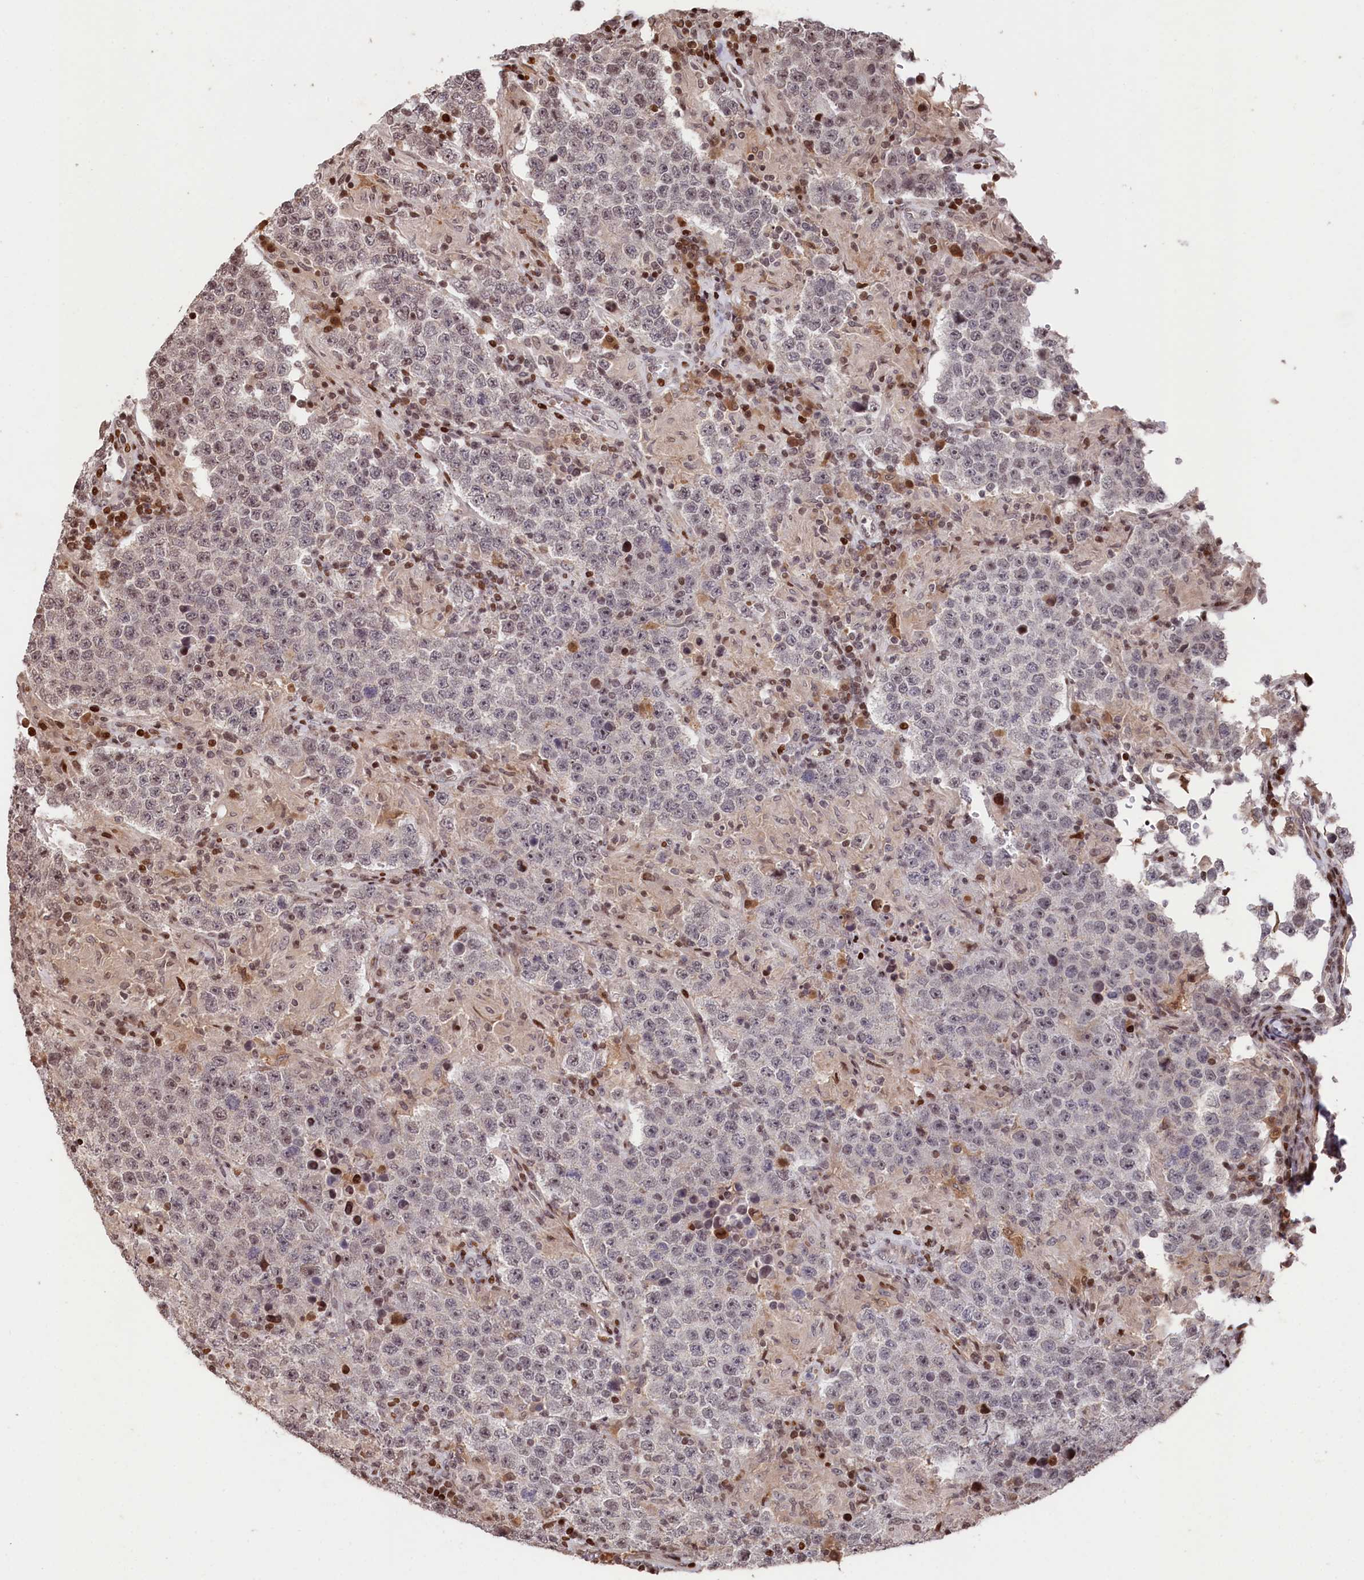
{"staining": {"intensity": "negative", "quantity": "none", "location": "none"}, "tissue": "testis cancer", "cell_type": "Tumor cells", "image_type": "cancer", "snomed": [{"axis": "morphology", "description": "Normal tissue, NOS"}, {"axis": "morphology", "description": "Urothelial carcinoma, High grade"}, {"axis": "morphology", "description": "Seminoma, NOS"}, {"axis": "morphology", "description": "Carcinoma, Embryonal, NOS"}, {"axis": "topography", "description": "Urinary bladder"}, {"axis": "topography", "description": "Testis"}], "caption": "DAB immunohistochemical staining of human testis cancer reveals no significant expression in tumor cells.", "gene": "MCF2L2", "patient": {"sex": "male", "age": 41}}